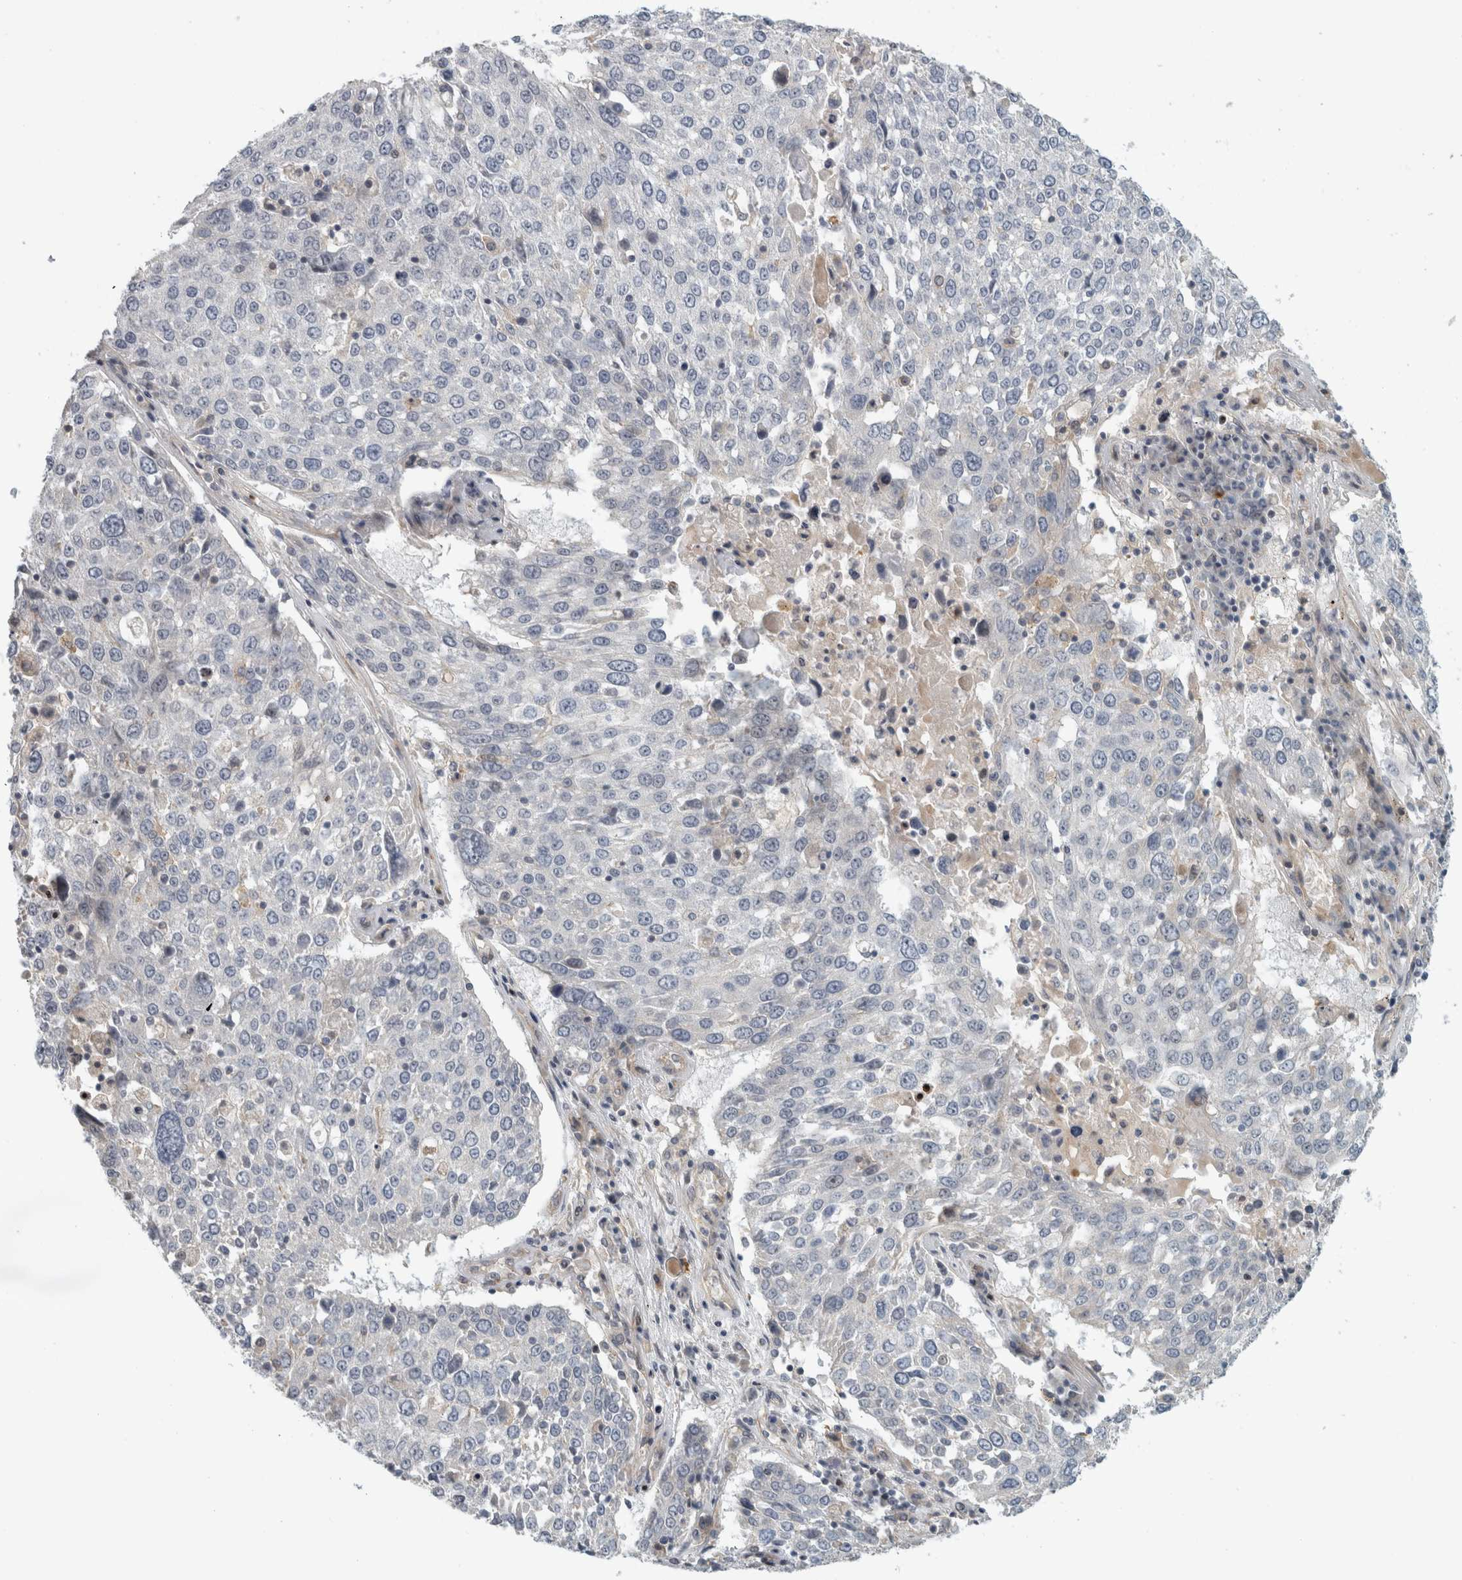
{"staining": {"intensity": "negative", "quantity": "none", "location": "none"}, "tissue": "lung cancer", "cell_type": "Tumor cells", "image_type": "cancer", "snomed": [{"axis": "morphology", "description": "Squamous cell carcinoma, NOS"}, {"axis": "topography", "description": "Lung"}], "caption": "Immunohistochemical staining of squamous cell carcinoma (lung) exhibits no significant expression in tumor cells. The staining is performed using DAB brown chromogen with nuclei counter-stained in using hematoxylin.", "gene": "ZNF804B", "patient": {"sex": "male", "age": 65}}